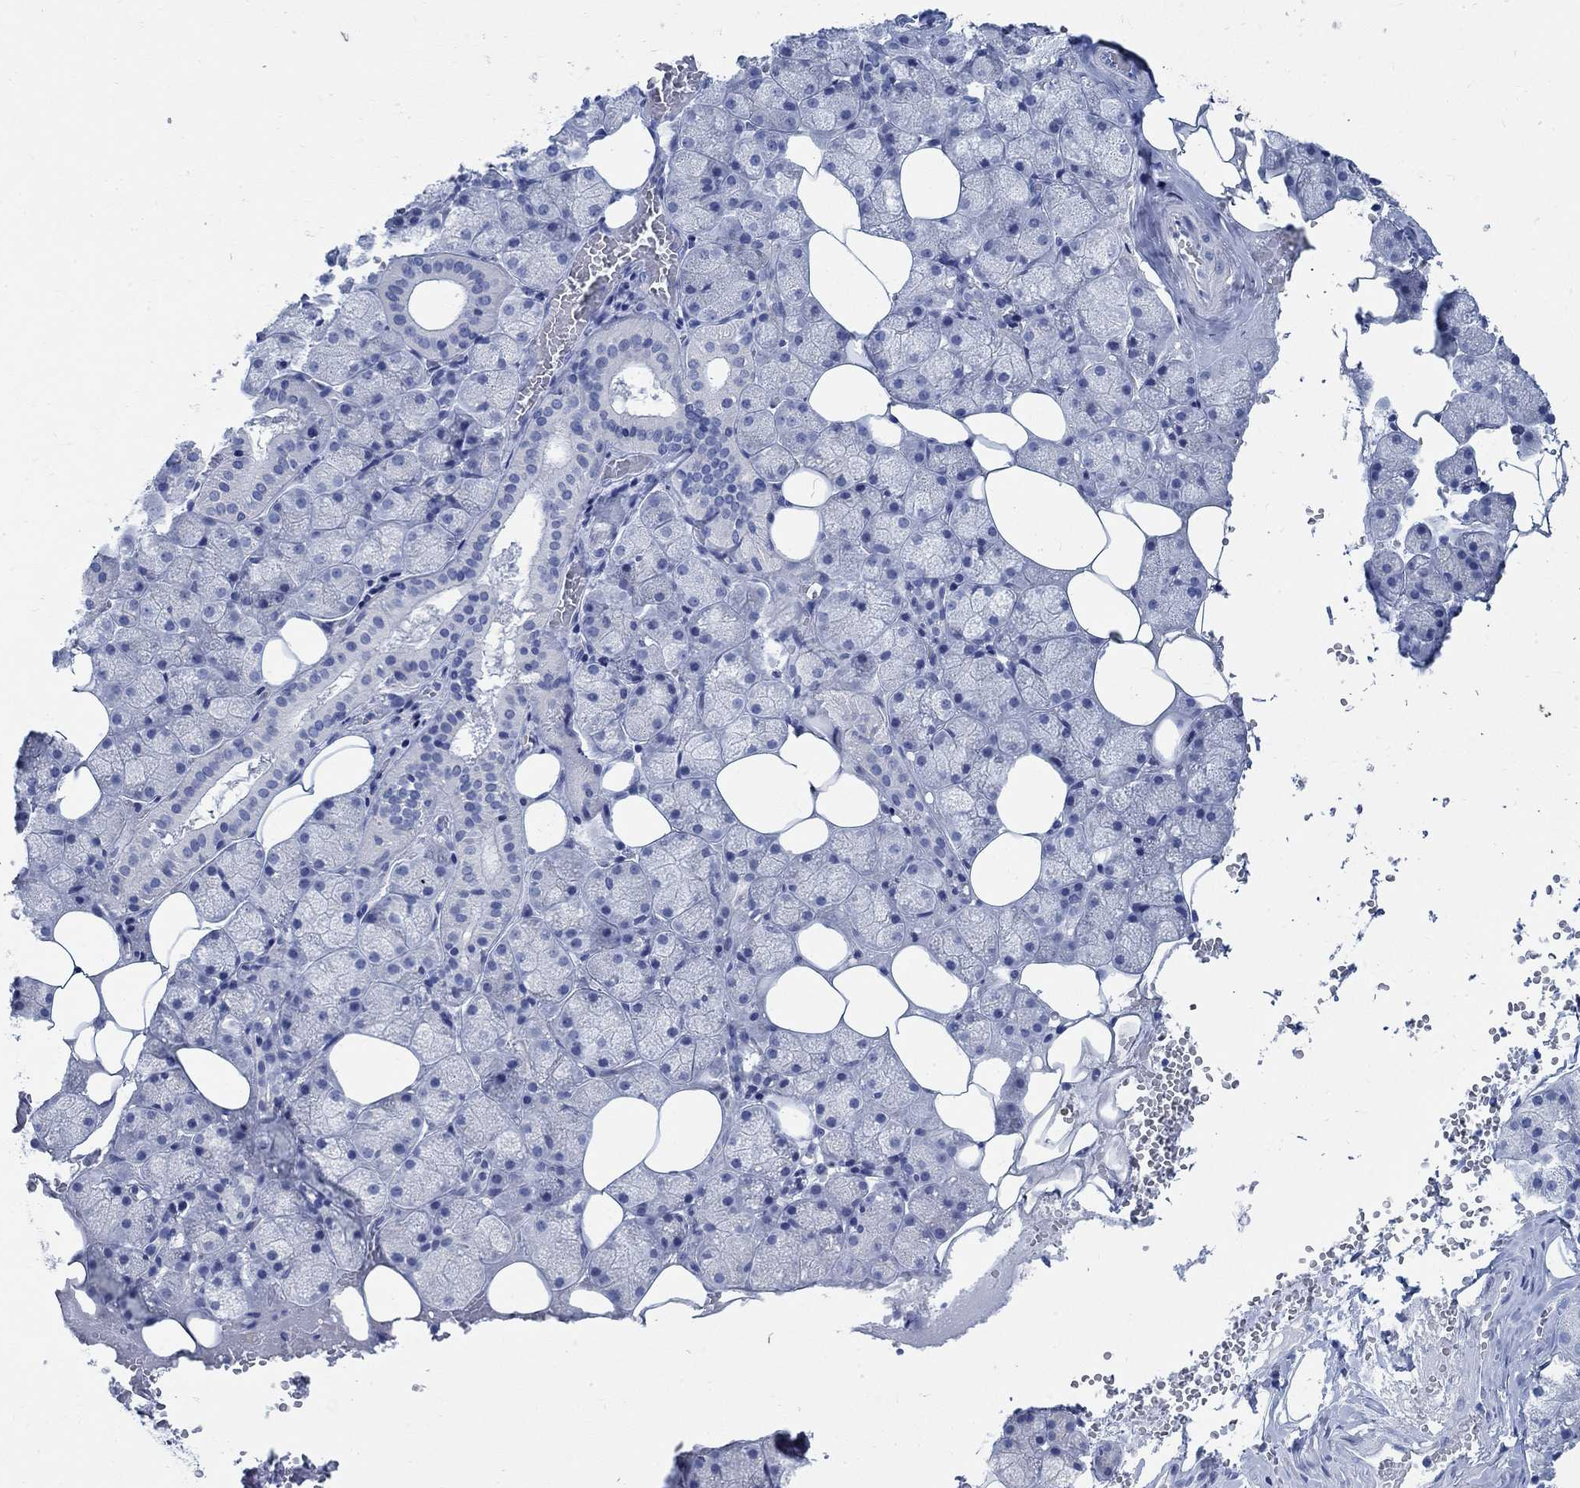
{"staining": {"intensity": "negative", "quantity": "none", "location": "none"}, "tissue": "salivary gland", "cell_type": "Glandular cells", "image_type": "normal", "snomed": [{"axis": "morphology", "description": "Normal tissue, NOS"}, {"axis": "topography", "description": "Salivary gland"}], "caption": "Histopathology image shows no protein staining in glandular cells of benign salivary gland.", "gene": "RBM20", "patient": {"sex": "male", "age": 38}}